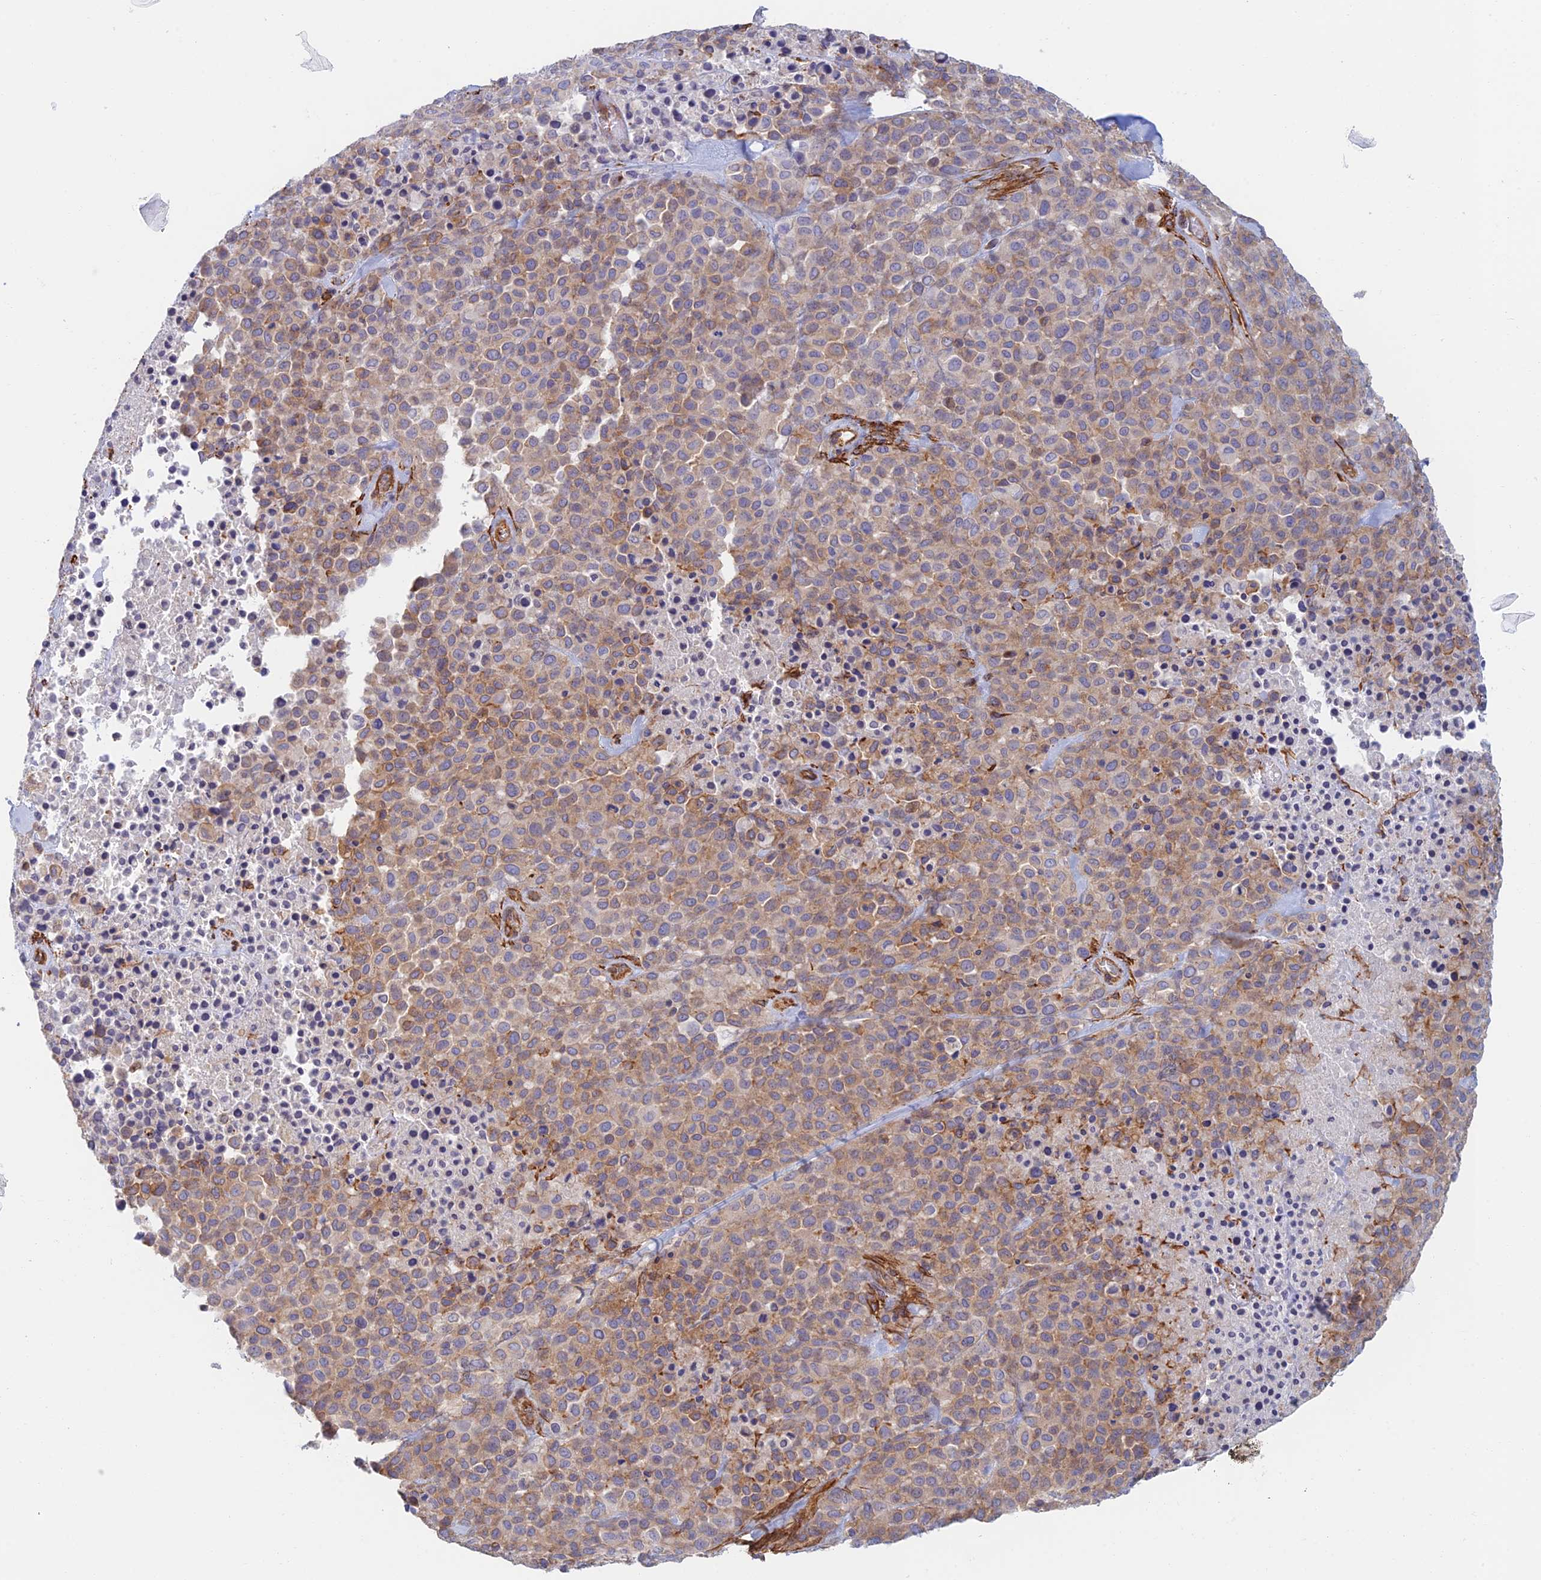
{"staining": {"intensity": "moderate", "quantity": "25%-75%", "location": "cytoplasmic/membranous"}, "tissue": "melanoma", "cell_type": "Tumor cells", "image_type": "cancer", "snomed": [{"axis": "morphology", "description": "Malignant melanoma, Metastatic site"}, {"axis": "topography", "description": "Skin"}], "caption": "Protein staining of malignant melanoma (metastatic site) tissue exhibits moderate cytoplasmic/membranous expression in about 25%-75% of tumor cells.", "gene": "PAK4", "patient": {"sex": "female", "age": 81}}